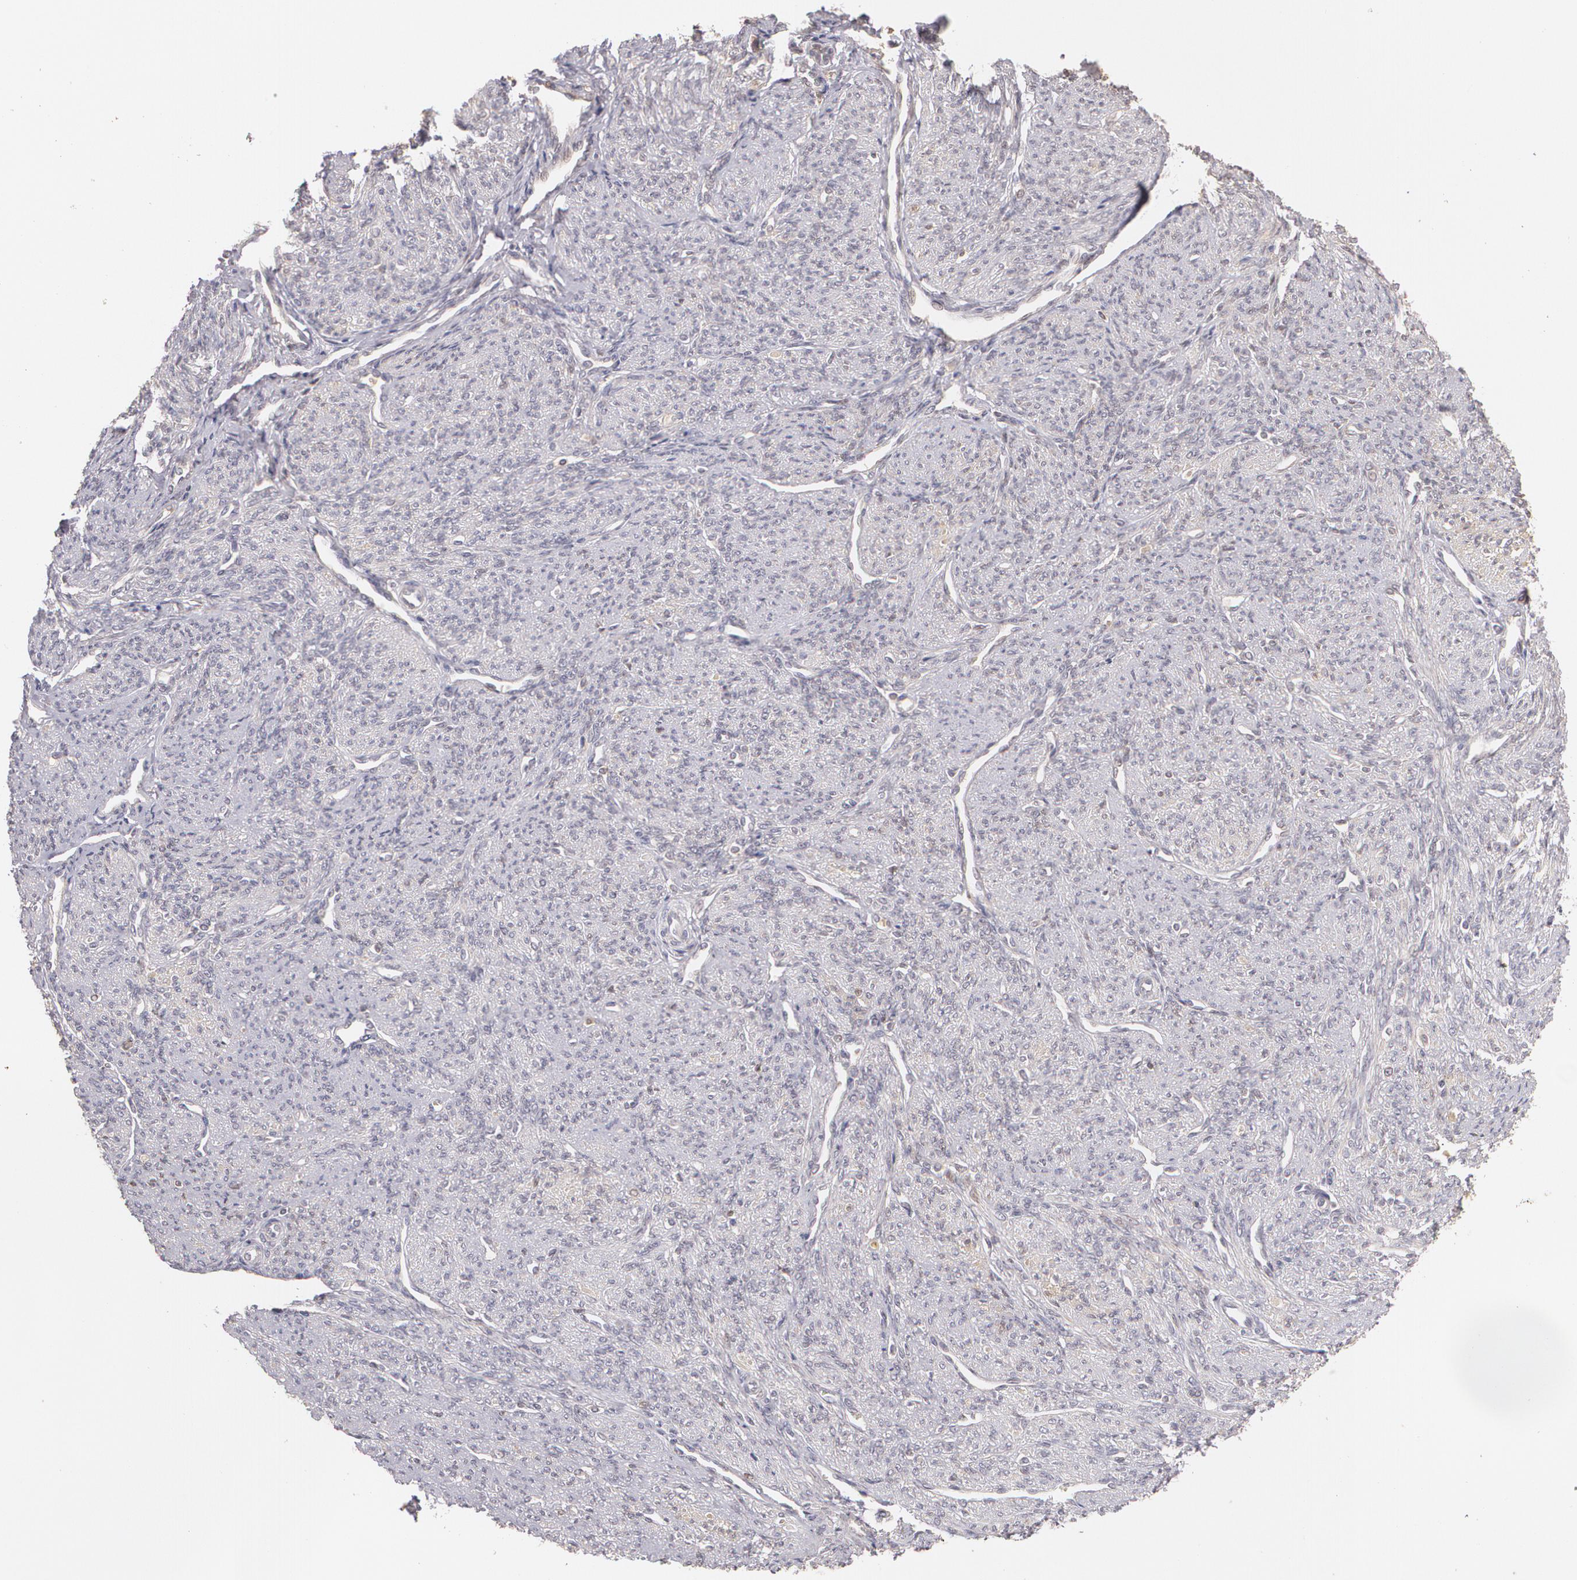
{"staining": {"intensity": "weak", "quantity": "<25%", "location": "cytoplasmic/membranous,nuclear"}, "tissue": "smooth muscle", "cell_type": "Smooth muscle cells", "image_type": "normal", "snomed": [{"axis": "morphology", "description": "Normal tissue, NOS"}, {"axis": "topography", "description": "Cervix"}, {"axis": "topography", "description": "Endometrium"}], "caption": "High power microscopy histopathology image of an IHC histopathology image of benign smooth muscle, revealing no significant staining in smooth muscle cells.", "gene": "LRG1", "patient": {"sex": "female", "age": 65}}